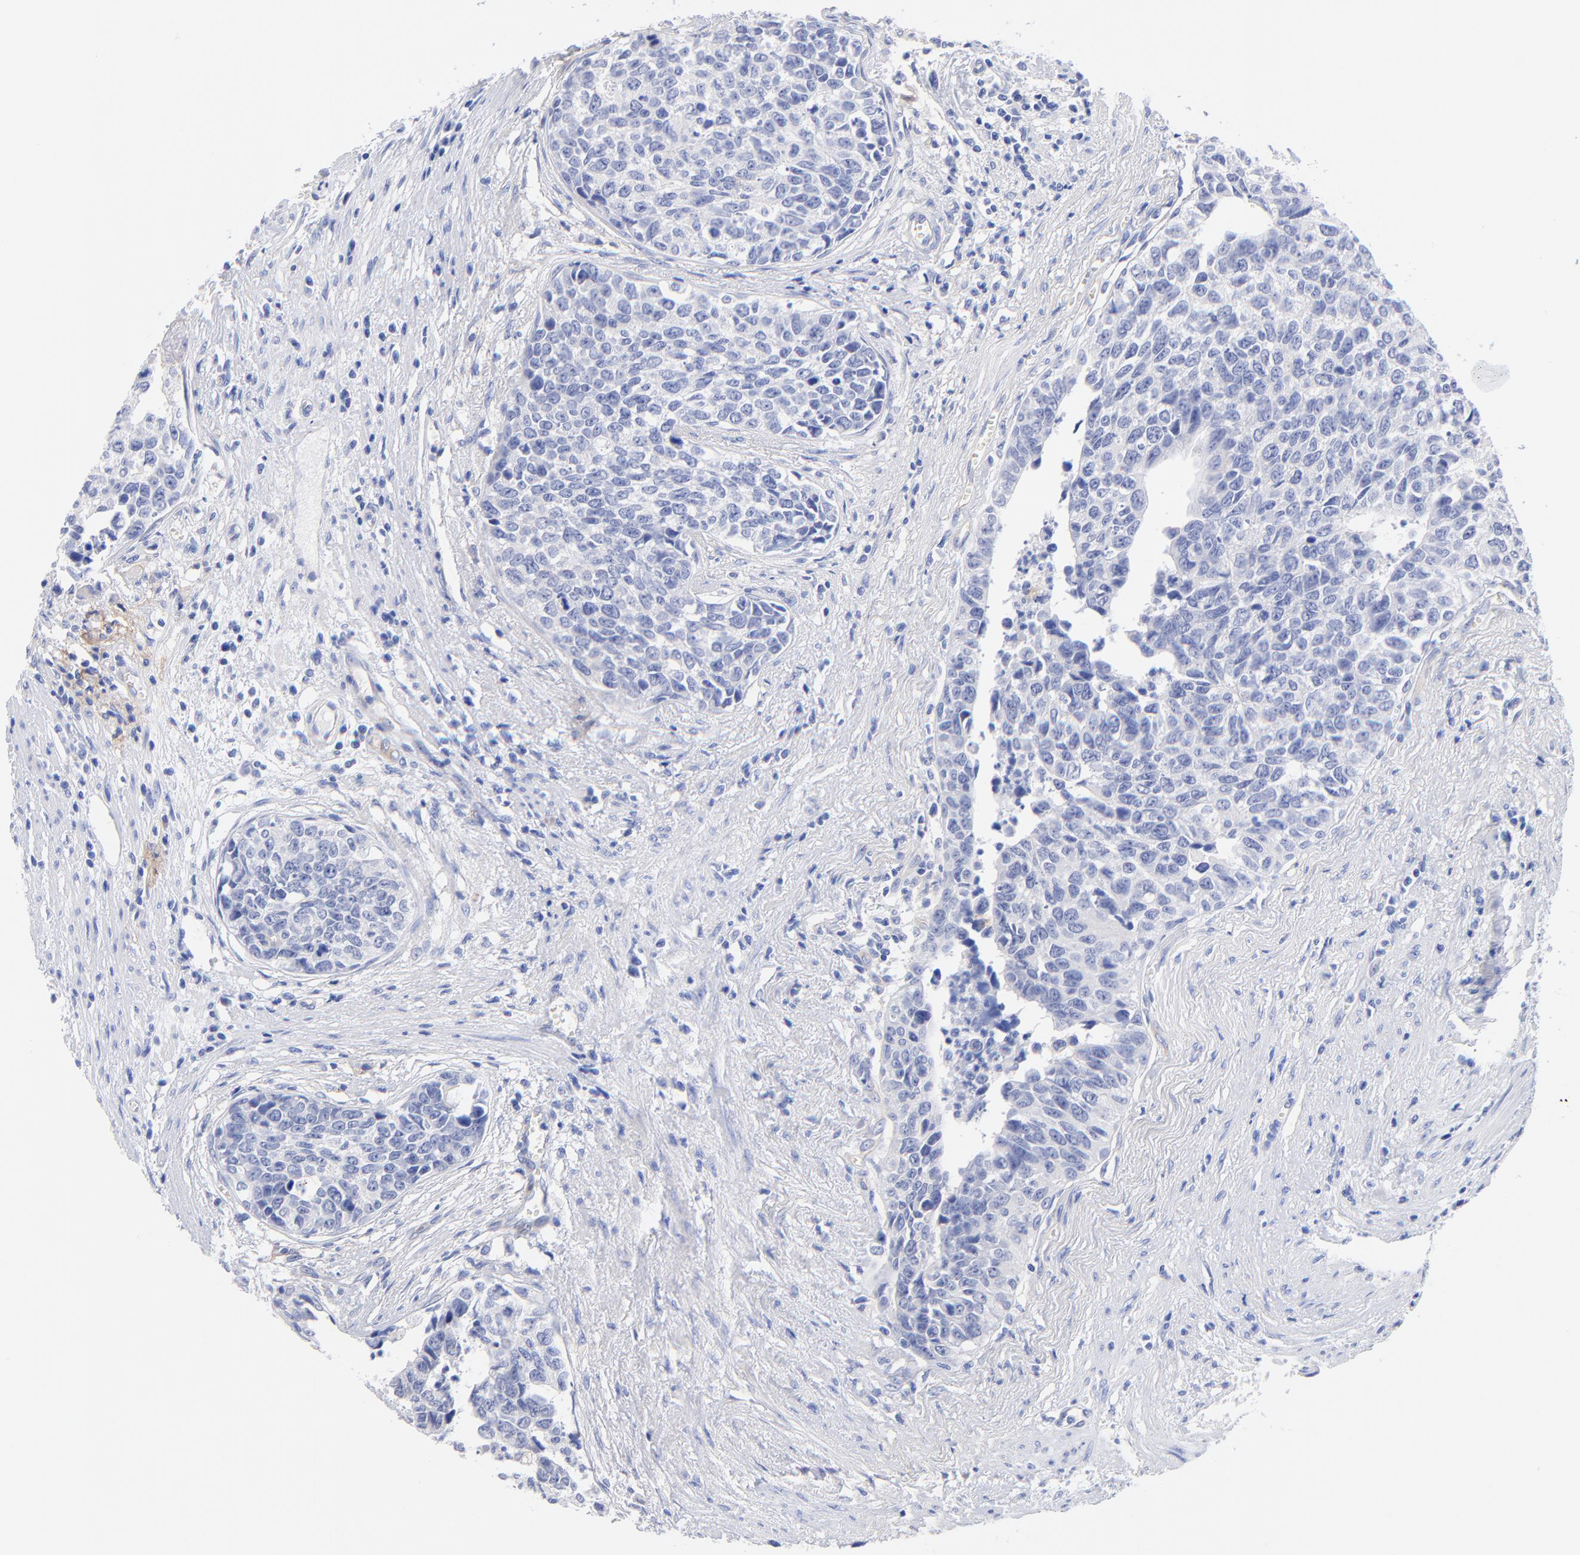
{"staining": {"intensity": "negative", "quantity": "none", "location": "none"}, "tissue": "urothelial cancer", "cell_type": "Tumor cells", "image_type": "cancer", "snomed": [{"axis": "morphology", "description": "Urothelial carcinoma, High grade"}, {"axis": "topography", "description": "Urinary bladder"}], "caption": "There is no significant staining in tumor cells of high-grade urothelial carcinoma. (DAB immunohistochemistry (IHC), high magnification).", "gene": "SLC44A2", "patient": {"sex": "male", "age": 81}}